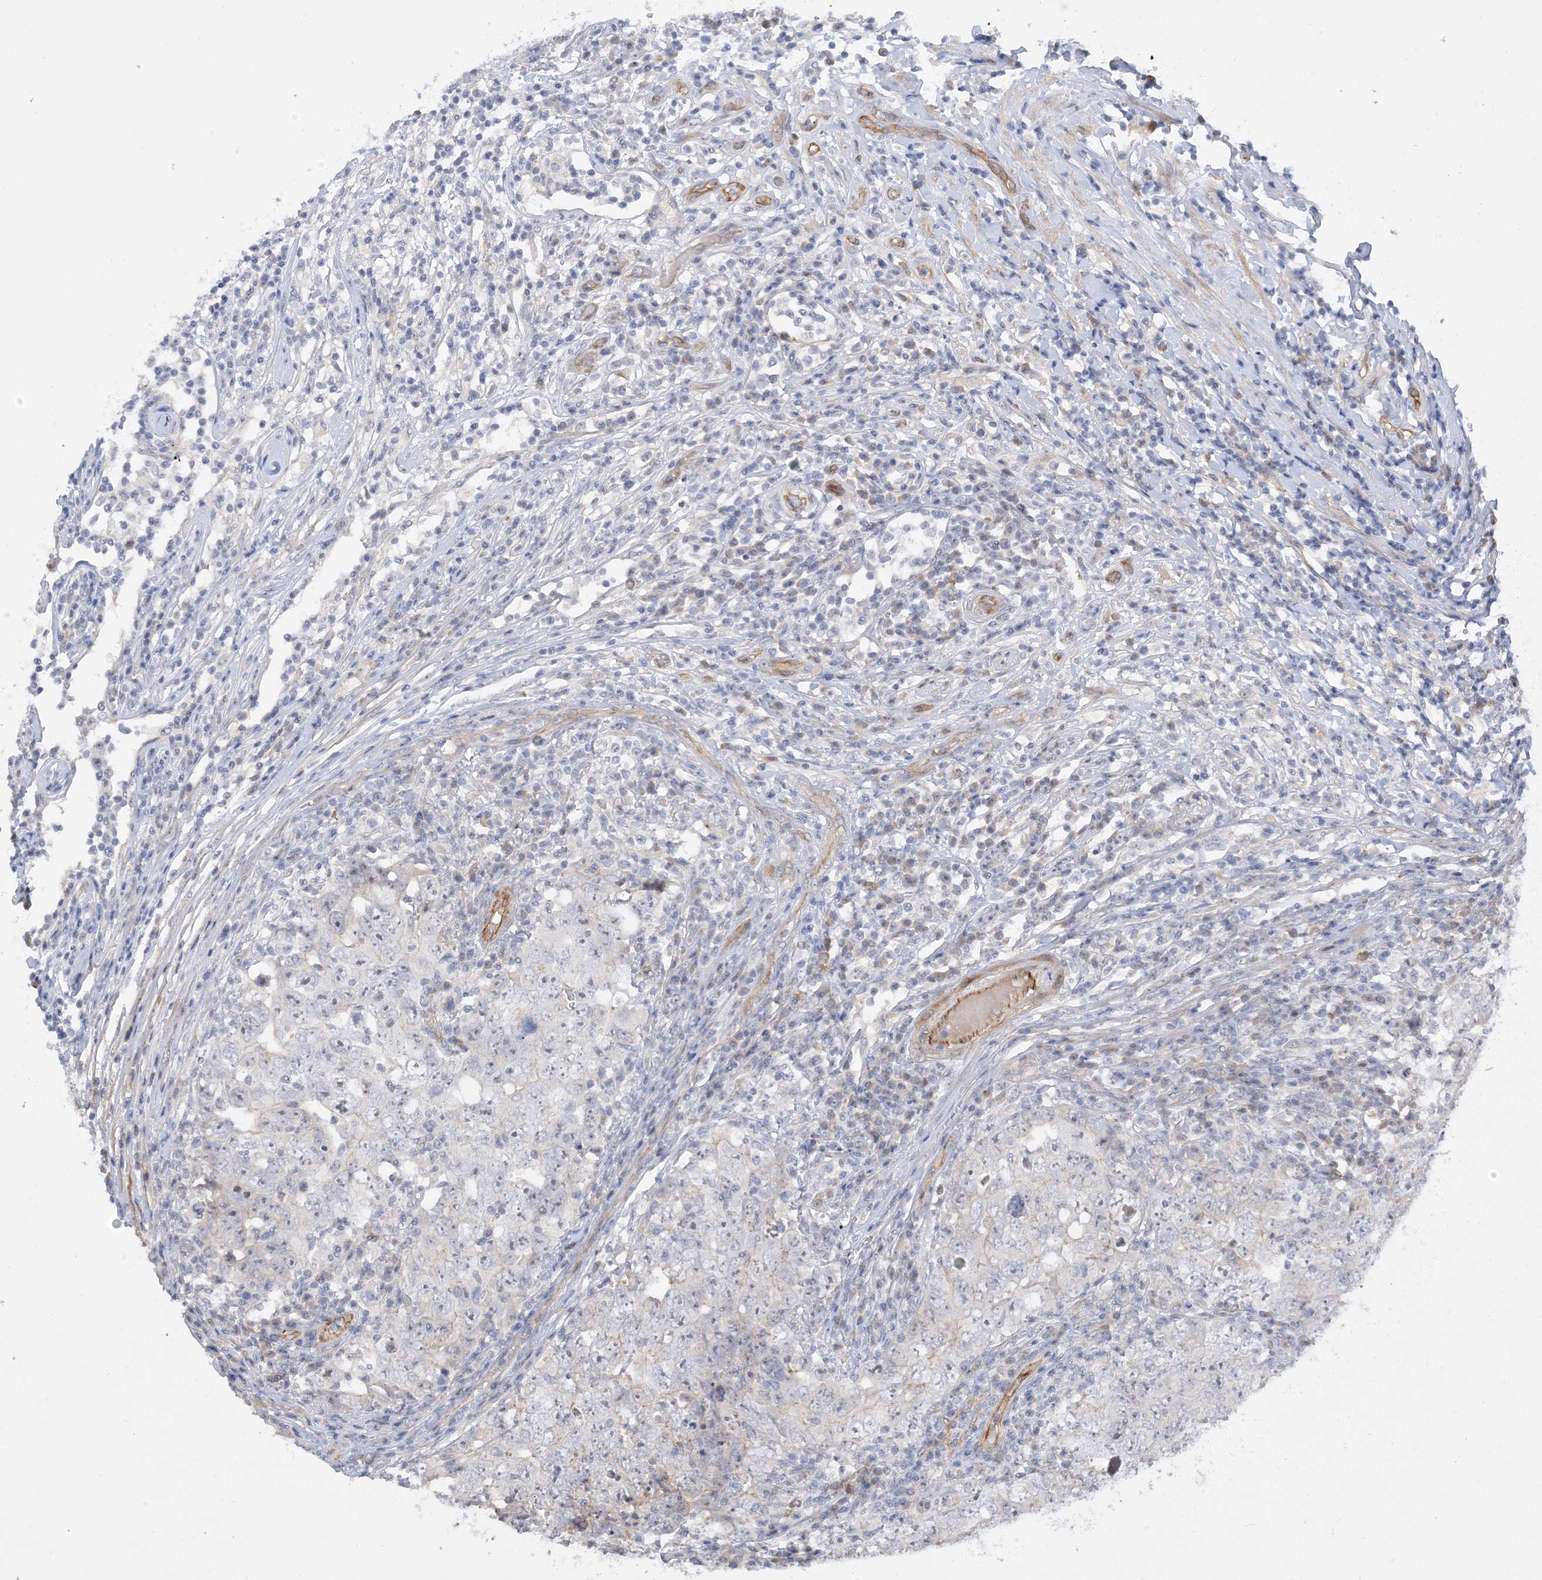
{"staining": {"intensity": "negative", "quantity": "none", "location": "none"}, "tissue": "testis cancer", "cell_type": "Tumor cells", "image_type": "cancer", "snomed": [{"axis": "morphology", "description": "Carcinoma, Embryonal, NOS"}, {"axis": "topography", "description": "Testis"}], "caption": "Histopathology image shows no protein staining in tumor cells of testis cancer (embryonal carcinoma) tissue.", "gene": "IL36B", "patient": {"sex": "male", "age": 26}}